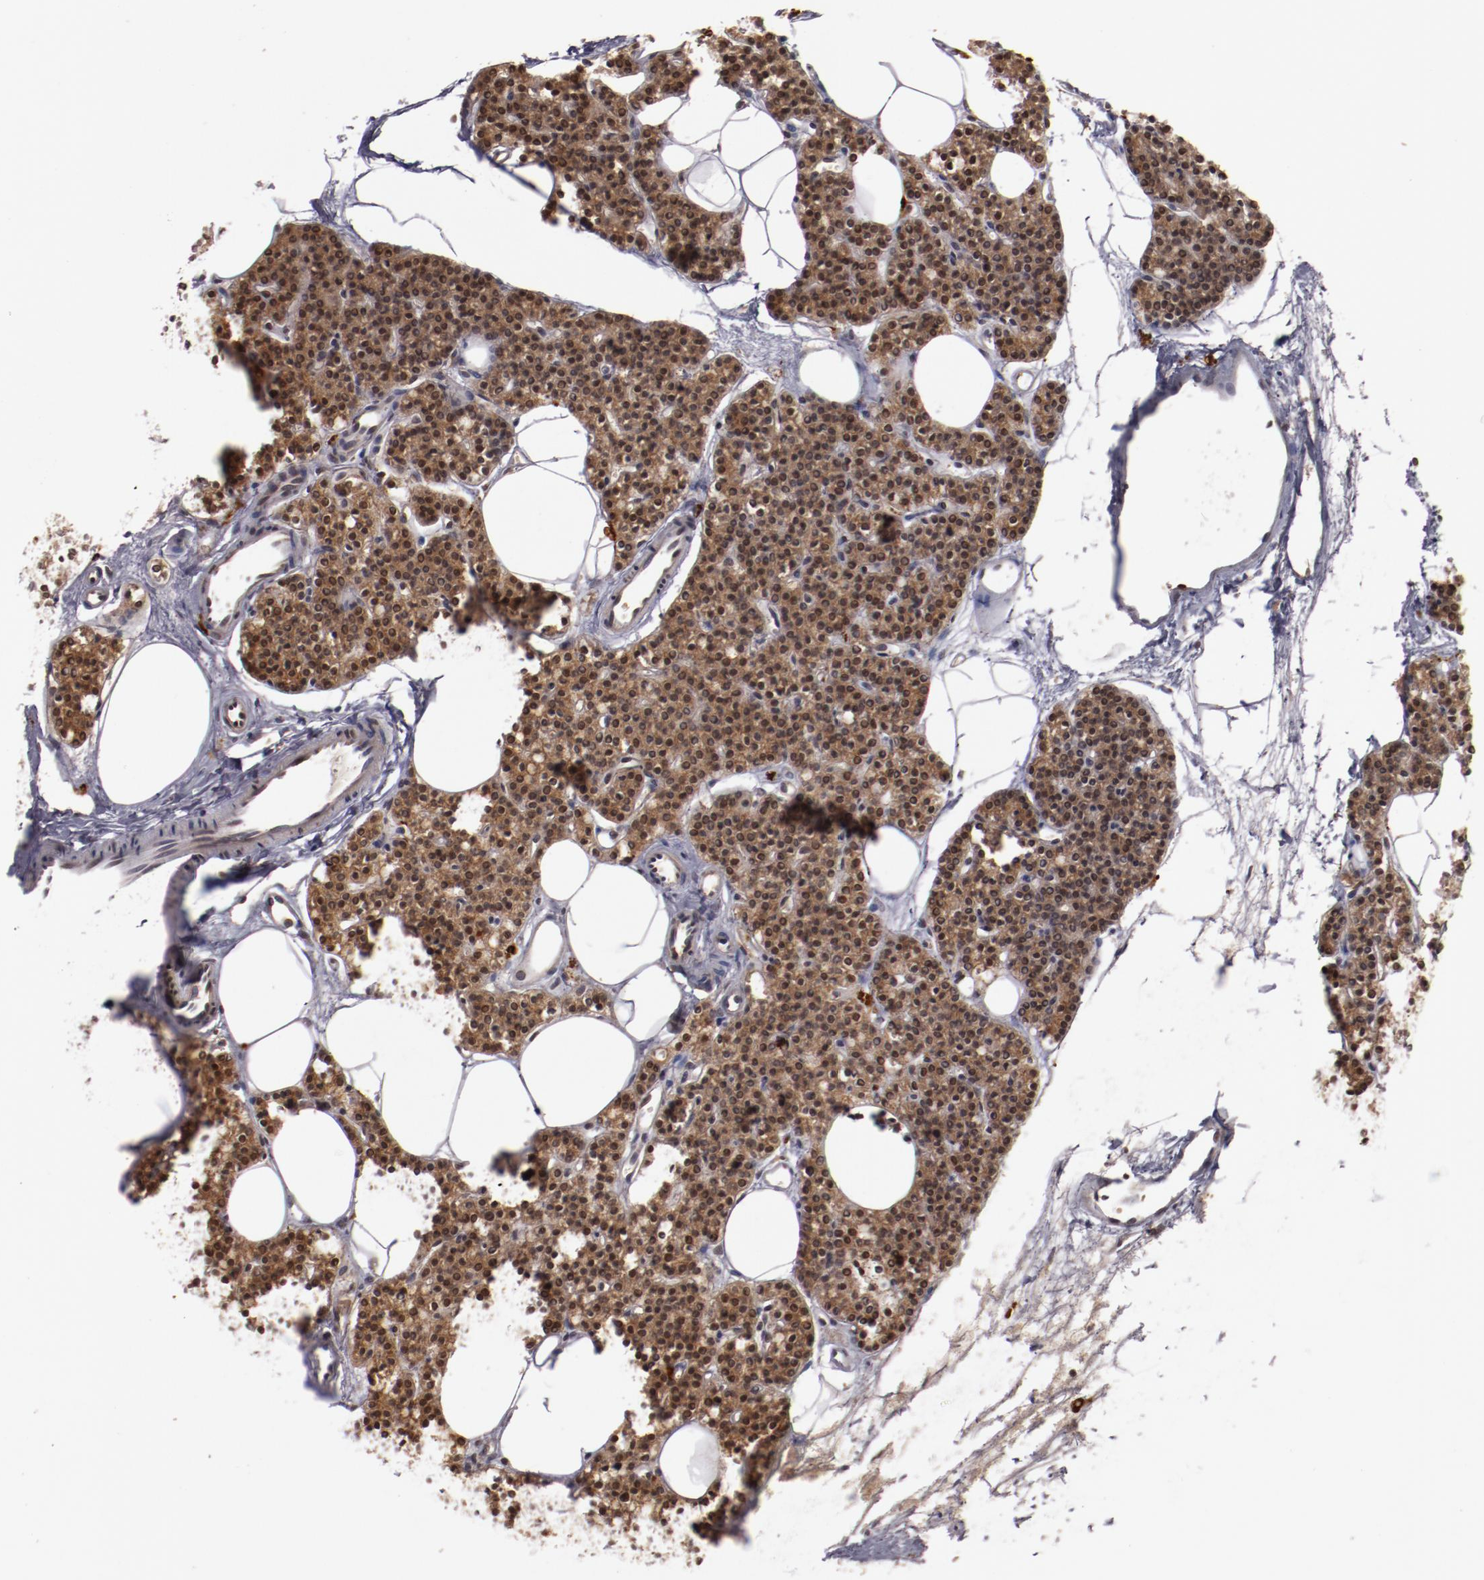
{"staining": {"intensity": "moderate", "quantity": ">75%", "location": "cytoplasmic/membranous,nuclear"}, "tissue": "parathyroid gland", "cell_type": "Glandular cells", "image_type": "normal", "snomed": [{"axis": "morphology", "description": "Normal tissue, NOS"}, {"axis": "topography", "description": "Parathyroid gland"}], "caption": "Protein expression by IHC demonstrates moderate cytoplasmic/membranous,nuclear expression in approximately >75% of glandular cells in normal parathyroid gland. (brown staining indicates protein expression, while blue staining denotes nuclei).", "gene": "STX3", "patient": {"sex": "male", "age": 24}}